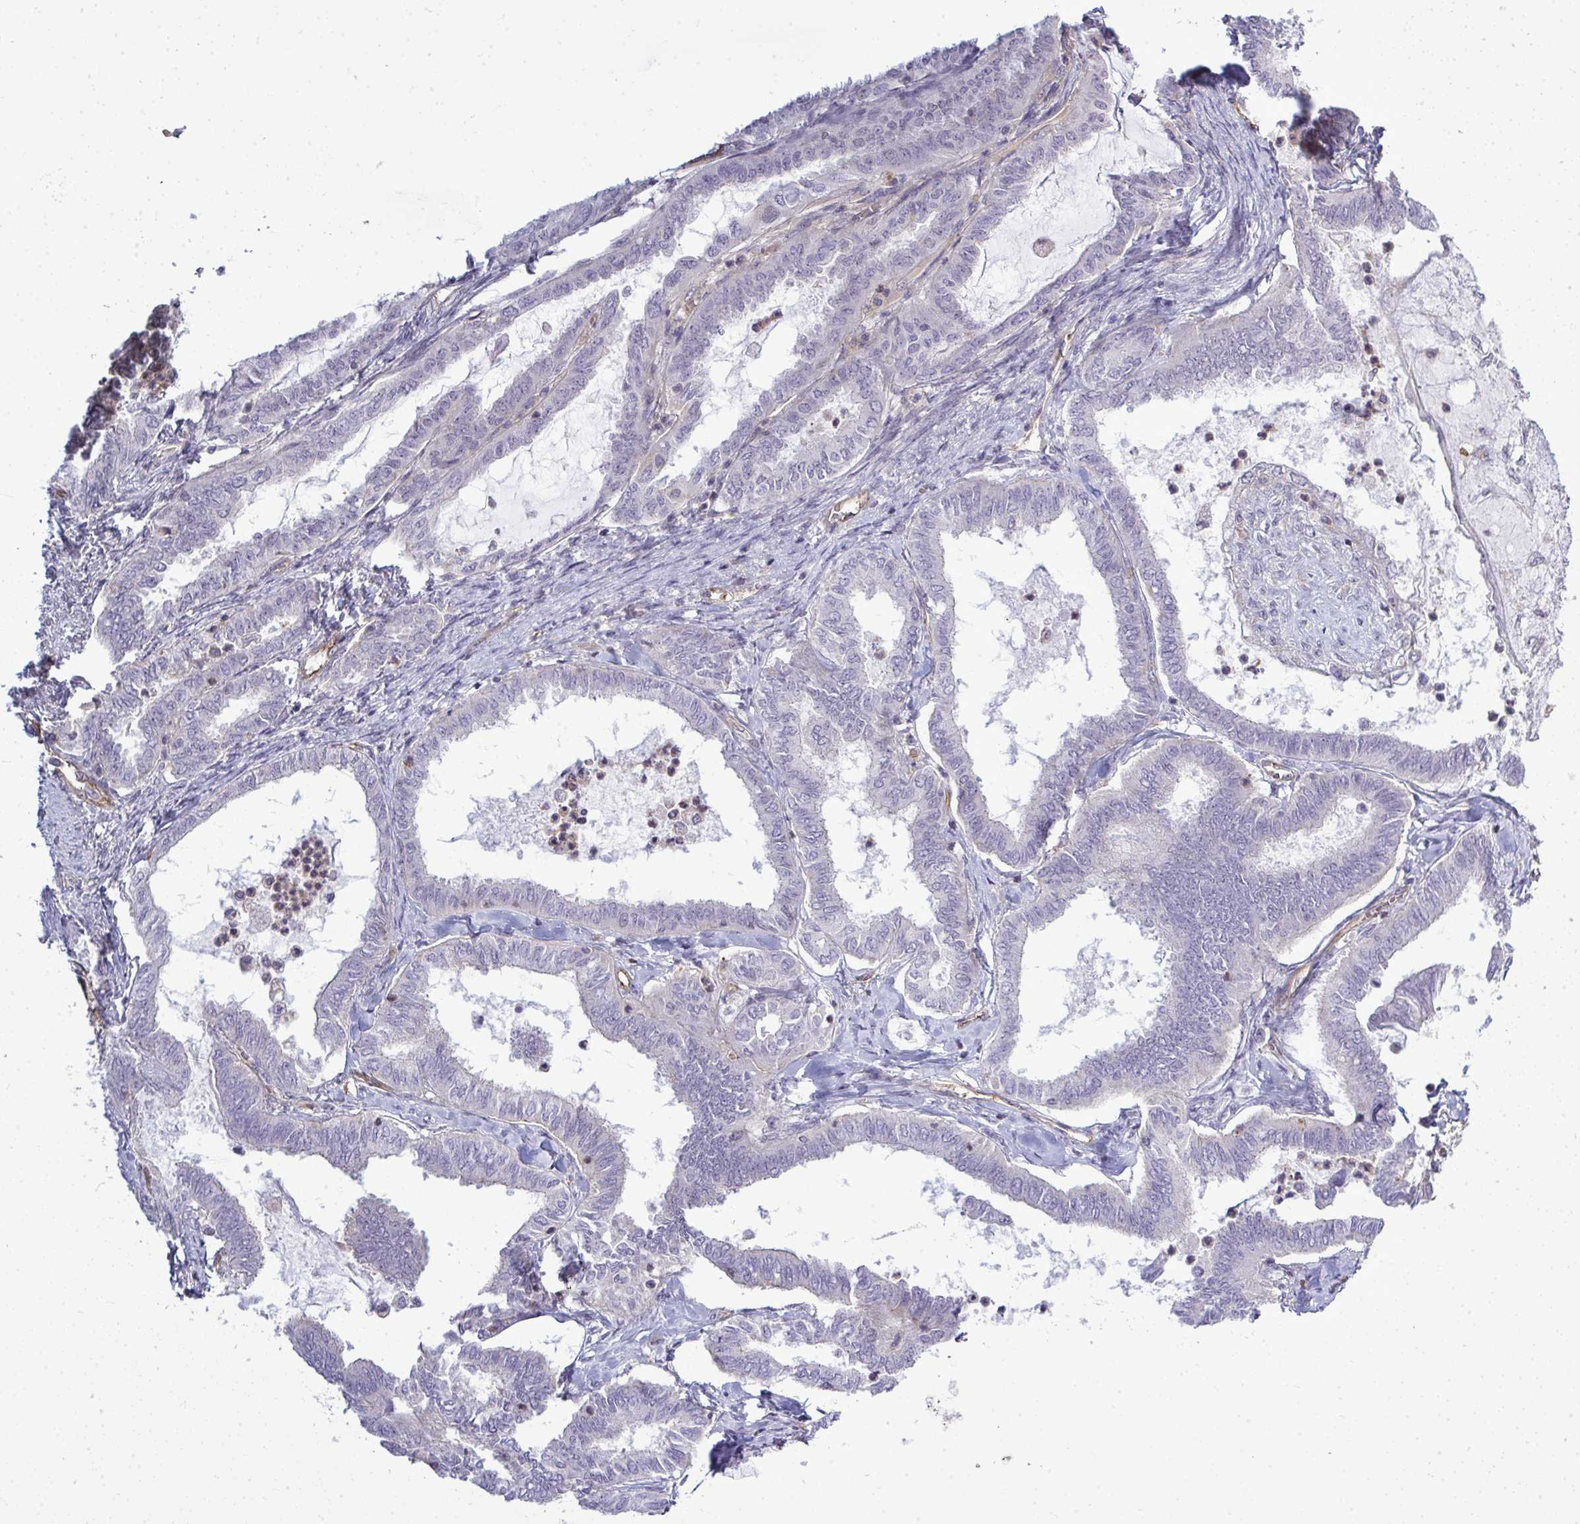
{"staining": {"intensity": "negative", "quantity": "none", "location": "none"}, "tissue": "ovarian cancer", "cell_type": "Tumor cells", "image_type": "cancer", "snomed": [{"axis": "morphology", "description": "Carcinoma, endometroid"}, {"axis": "topography", "description": "Ovary"}], "caption": "Image shows no protein expression in tumor cells of endometroid carcinoma (ovarian) tissue.", "gene": "FUT10", "patient": {"sex": "female", "age": 70}}